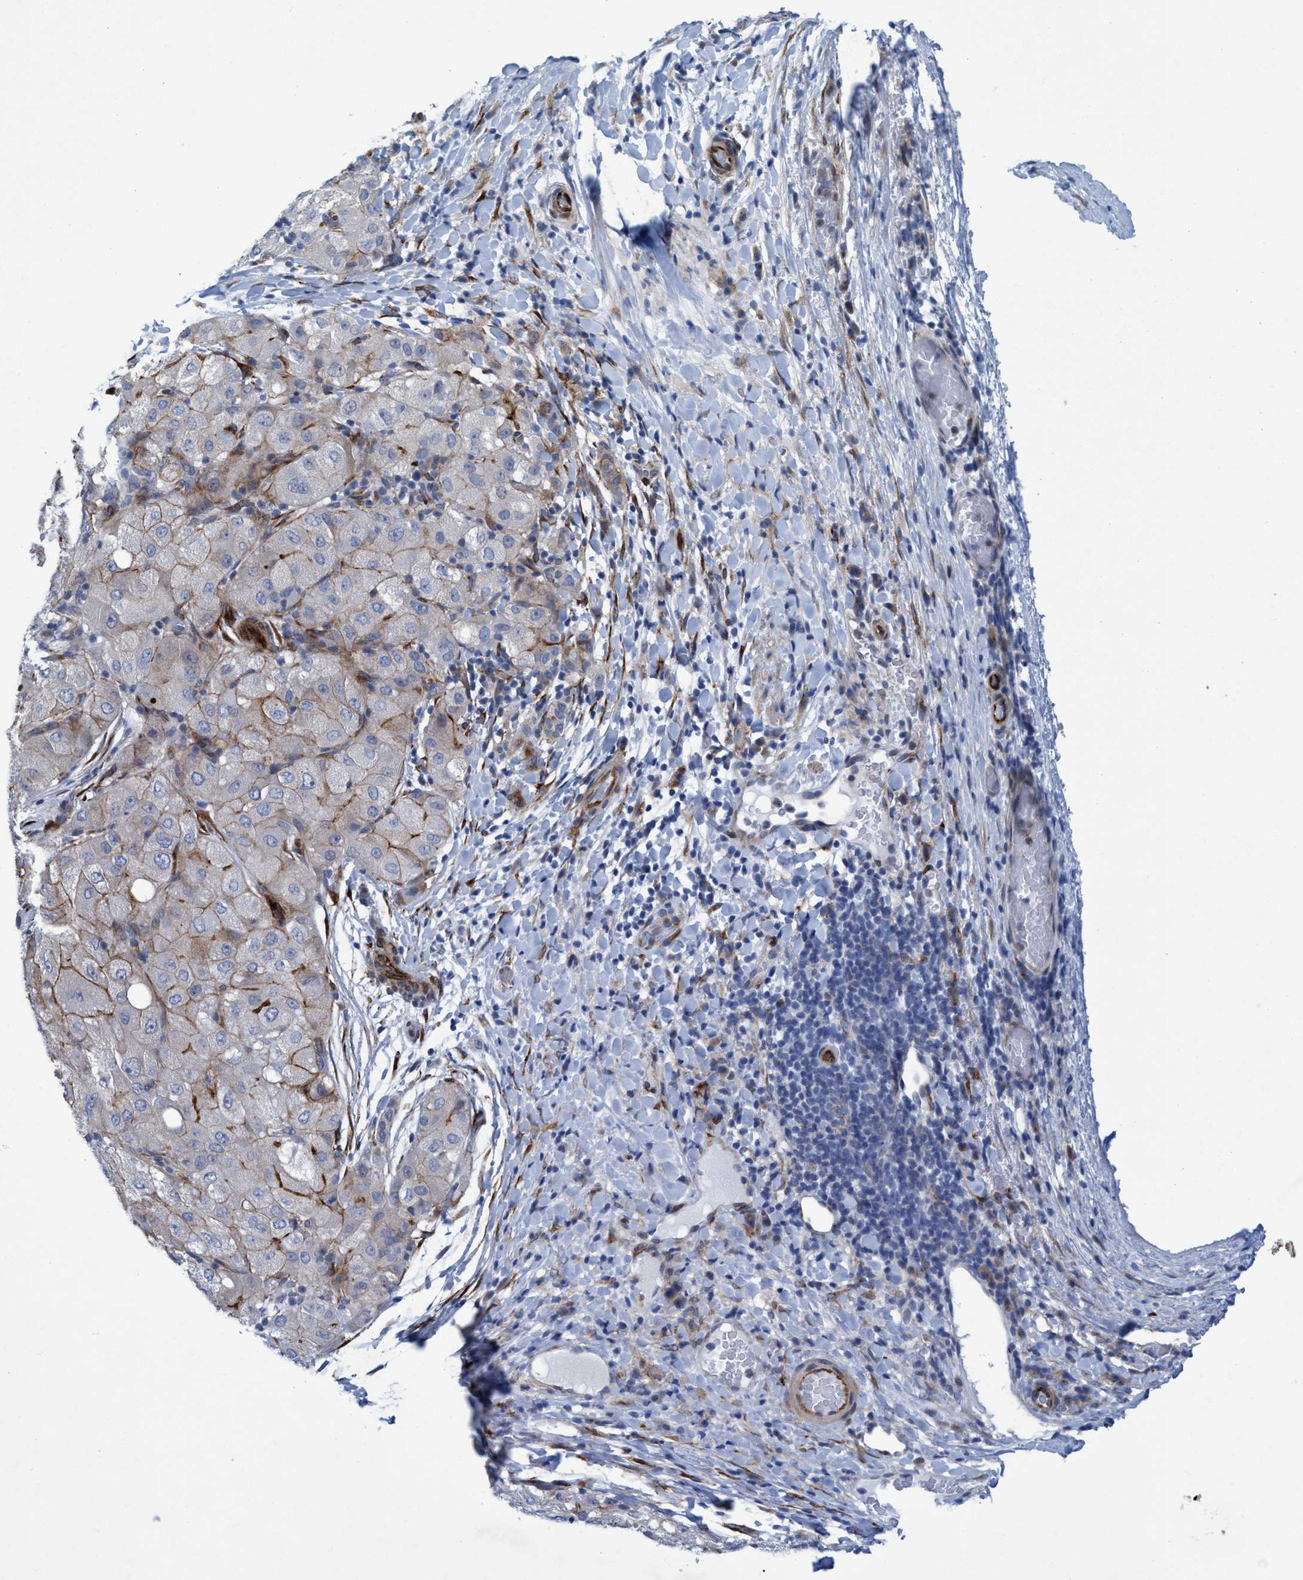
{"staining": {"intensity": "weak", "quantity": "<25%", "location": "cytoplasmic/membranous"}, "tissue": "liver cancer", "cell_type": "Tumor cells", "image_type": "cancer", "snomed": [{"axis": "morphology", "description": "Carcinoma, Hepatocellular, NOS"}, {"axis": "topography", "description": "Liver"}], "caption": "Liver cancer stained for a protein using immunohistochemistry reveals no expression tumor cells.", "gene": "SLC43A2", "patient": {"sex": "male", "age": 80}}